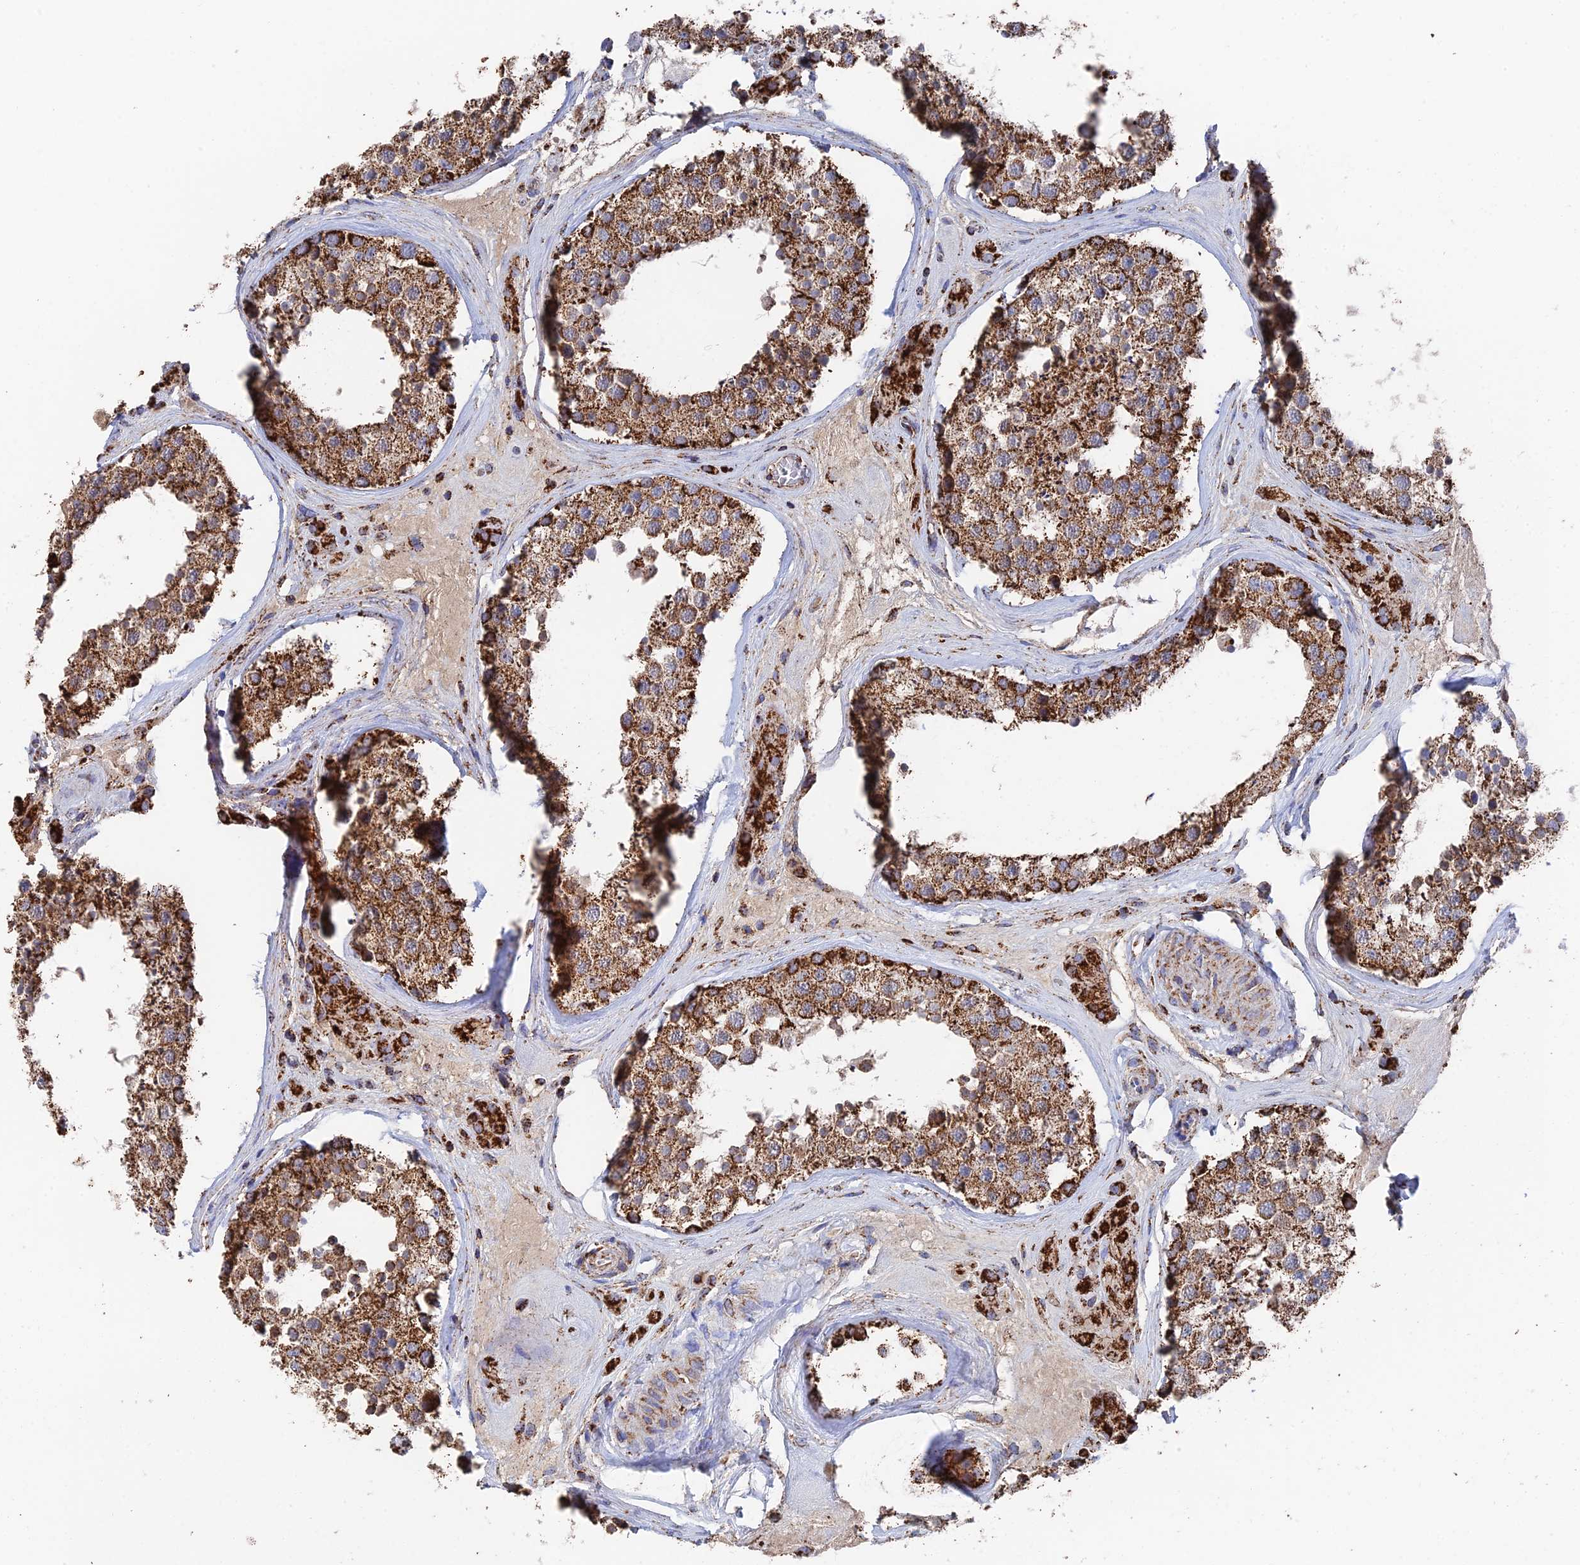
{"staining": {"intensity": "strong", "quantity": ">75%", "location": "cytoplasmic/membranous"}, "tissue": "testis", "cell_type": "Cells in seminiferous ducts", "image_type": "normal", "snomed": [{"axis": "morphology", "description": "Normal tissue, NOS"}, {"axis": "topography", "description": "Testis"}], "caption": "Protein expression analysis of benign testis demonstrates strong cytoplasmic/membranous staining in about >75% of cells in seminiferous ducts. (Brightfield microscopy of DAB IHC at high magnification).", "gene": "HAUS8", "patient": {"sex": "male", "age": 46}}